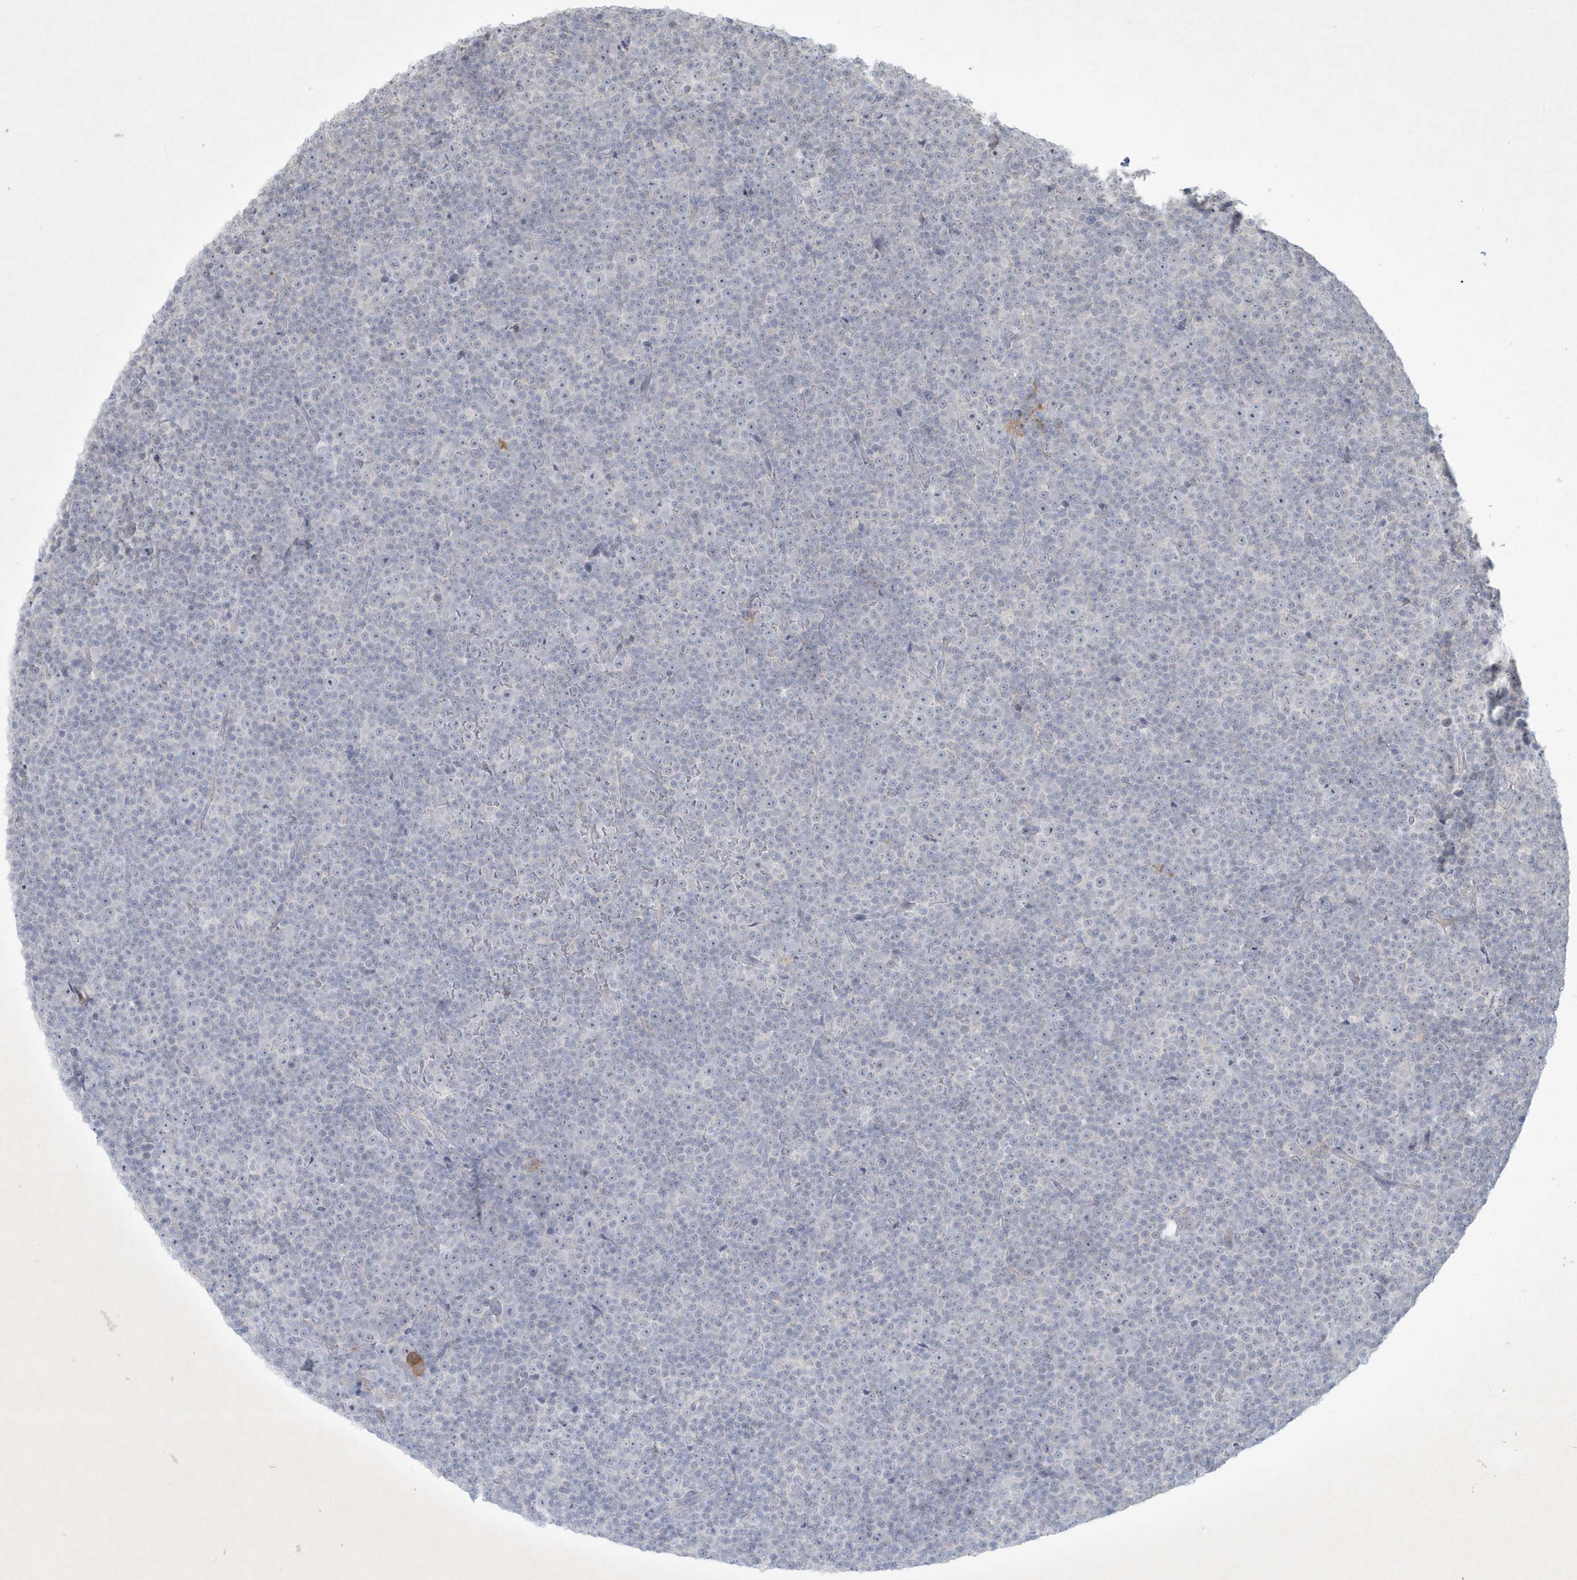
{"staining": {"intensity": "negative", "quantity": "none", "location": "none"}, "tissue": "lymphoma", "cell_type": "Tumor cells", "image_type": "cancer", "snomed": [{"axis": "morphology", "description": "Malignant lymphoma, non-Hodgkin's type, Low grade"}, {"axis": "topography", "description": "Lymph node"}], "caption": "A micrograph of malignant lymphoma, non-Hodgkin's type (low-grade) stained for a protein demonstrates no brown staining in tumor cells.", "gene": "CCDC24", "patient": {"sex": "female", "age": 67}}